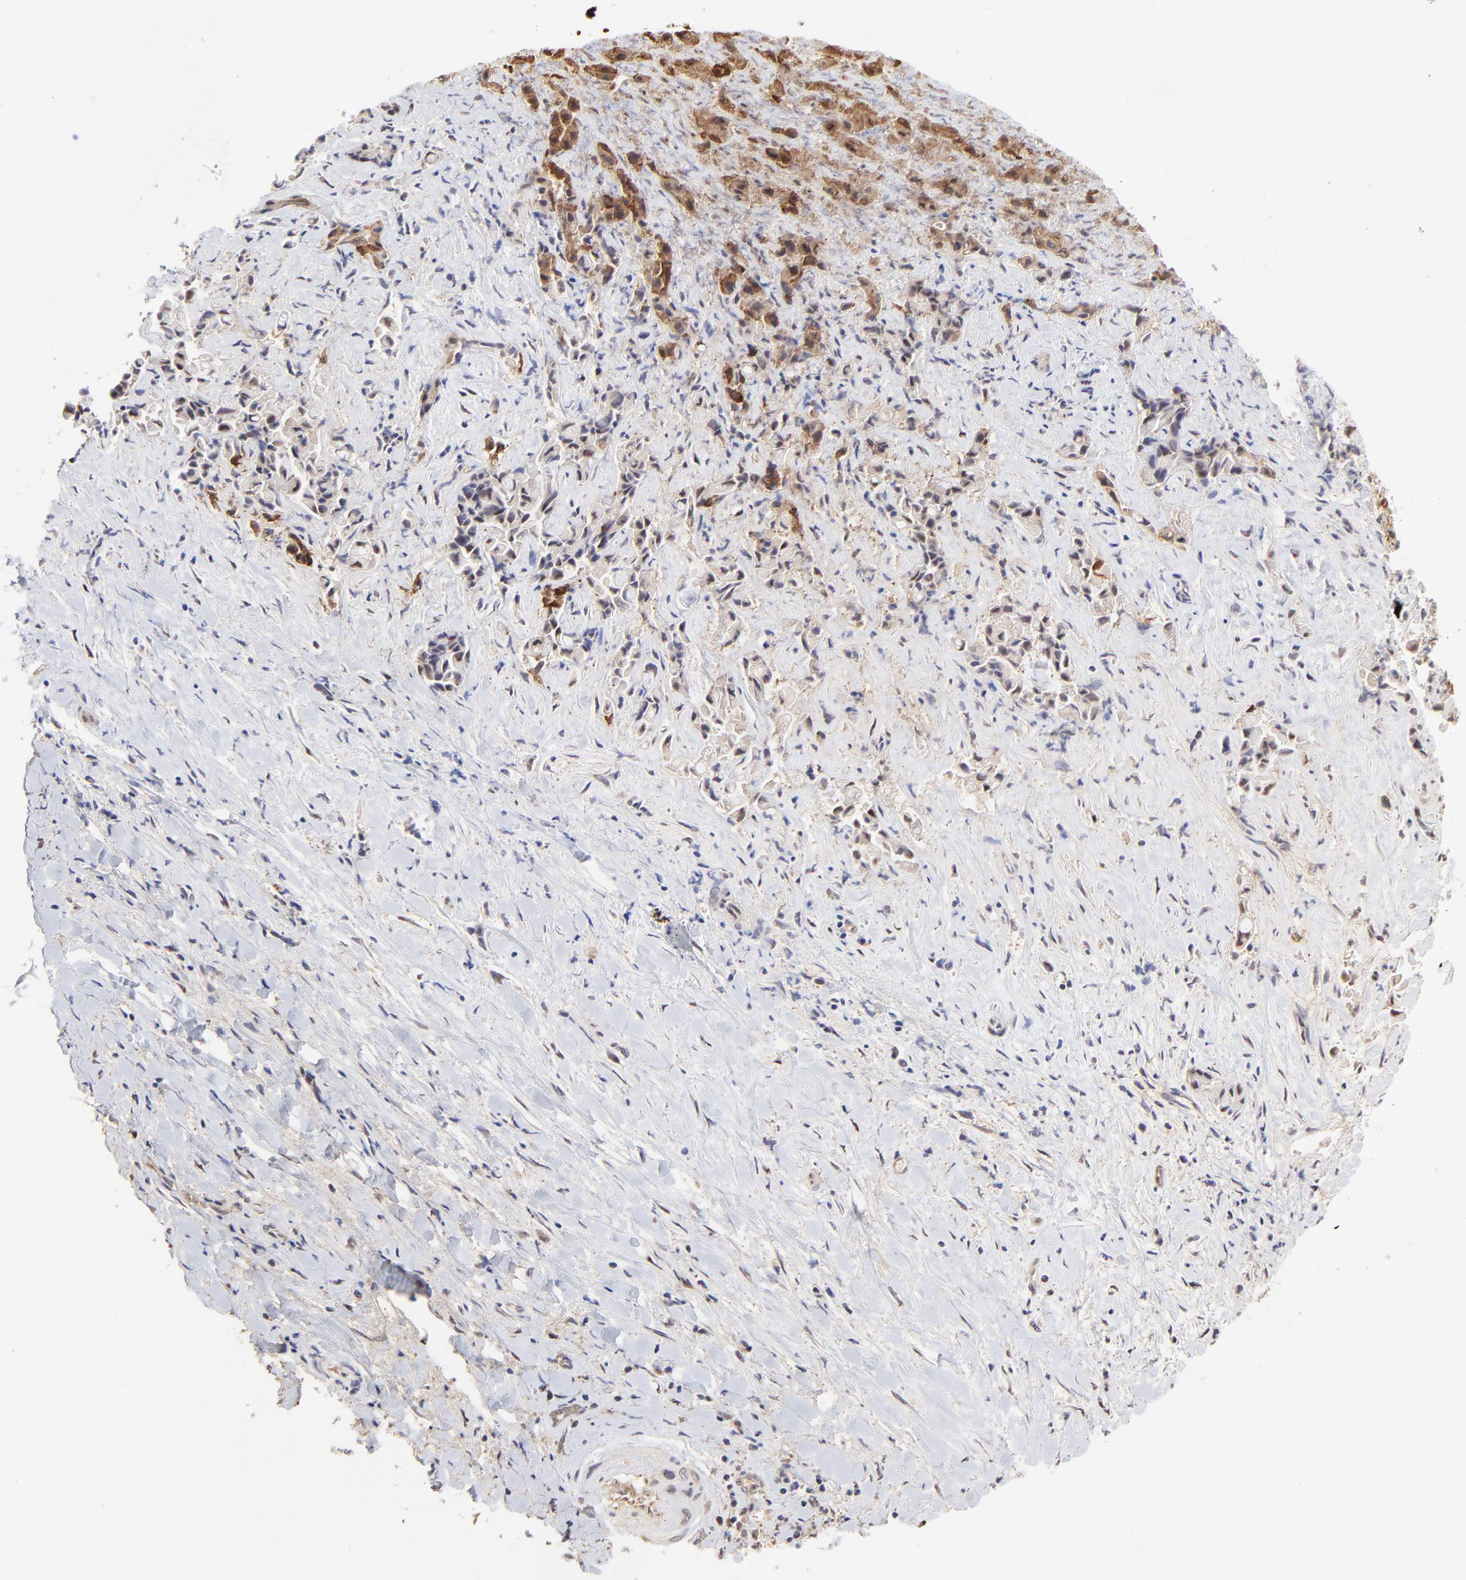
{"staining": {"intensity": "moderate", "quantity": "<25%", "location": "cytoplasmic/membranous,nuclear"}, "tissue": "liver cancer", "cell_type": "Tumor cells", "image_type": "cancer", "snomed": [{"axis": "morphology", "description": "Cholangiocarcinoma"}, {"axis": "topography", "description": "Liver"}], "caption": "Immunohistochemistry (IHC) of human liver cholangiocarcinoma demonstrates low levels of moderate cytoplasmic/membranous and nuclear expression in about <25% of tumor cells. The protein is shown in brown color, while the nuclei are stained blue.", "gene": "PSMD14", "patient": {"sex": "male", "age": 57}}